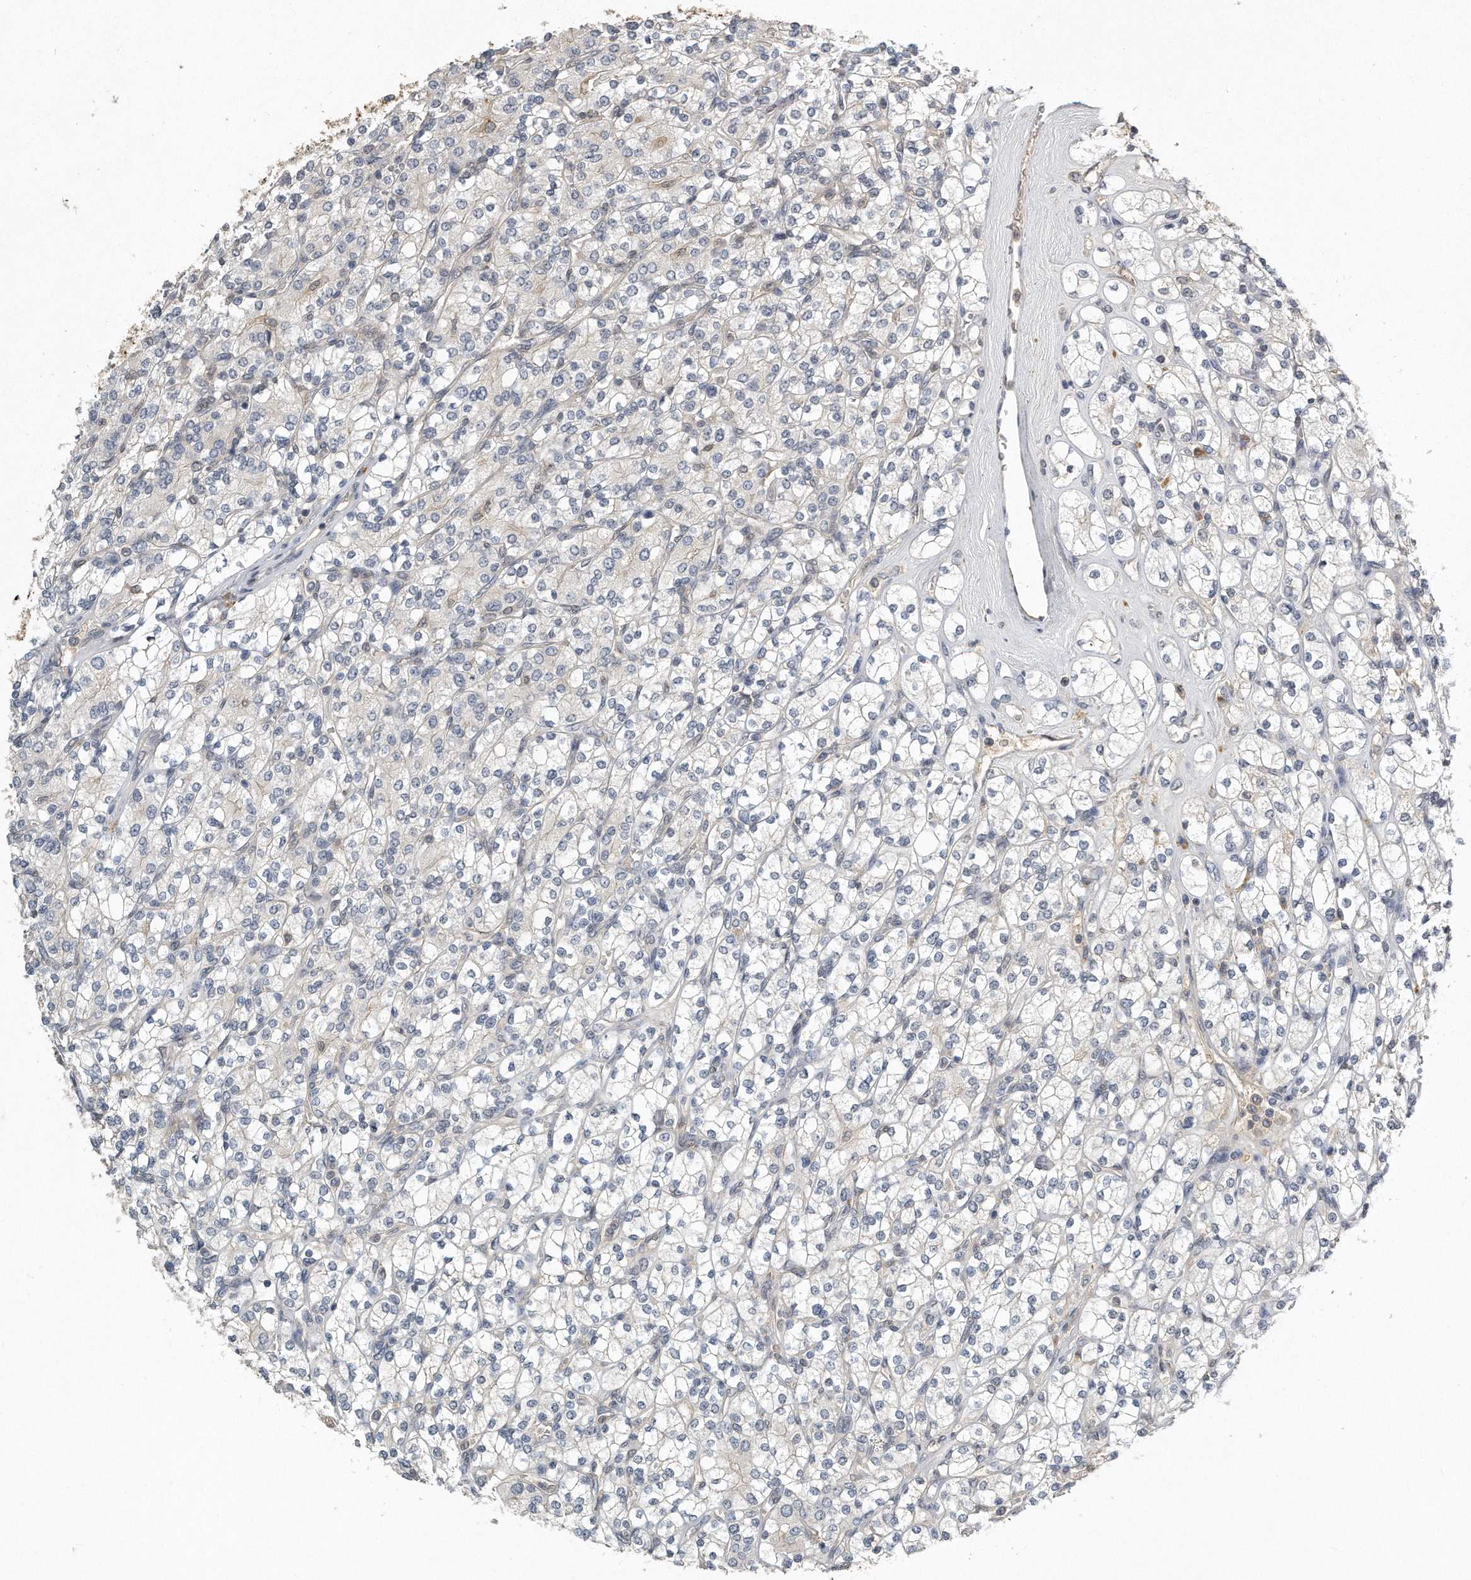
{"staining": {"intensity": "negative", "quantity": "none", "location": "none"}, "tissue": "renal cancer", "cell_type": "Tumor cells", "image_type": "cancer", "snomed": [{"axis": "morphology", "description": "Adenocarcinoma, NOS"}, {"axis": "topography", "description": "Kidney"}], "caption": "IHC micrograph of neoplastic tissue: renal cancer stained with DAB (3,3'-diaminobenzidine) displays no significant protein expression in tumor cells.", "gene": "CAMK1", "patient": {"sex": "male", "age": 77}}